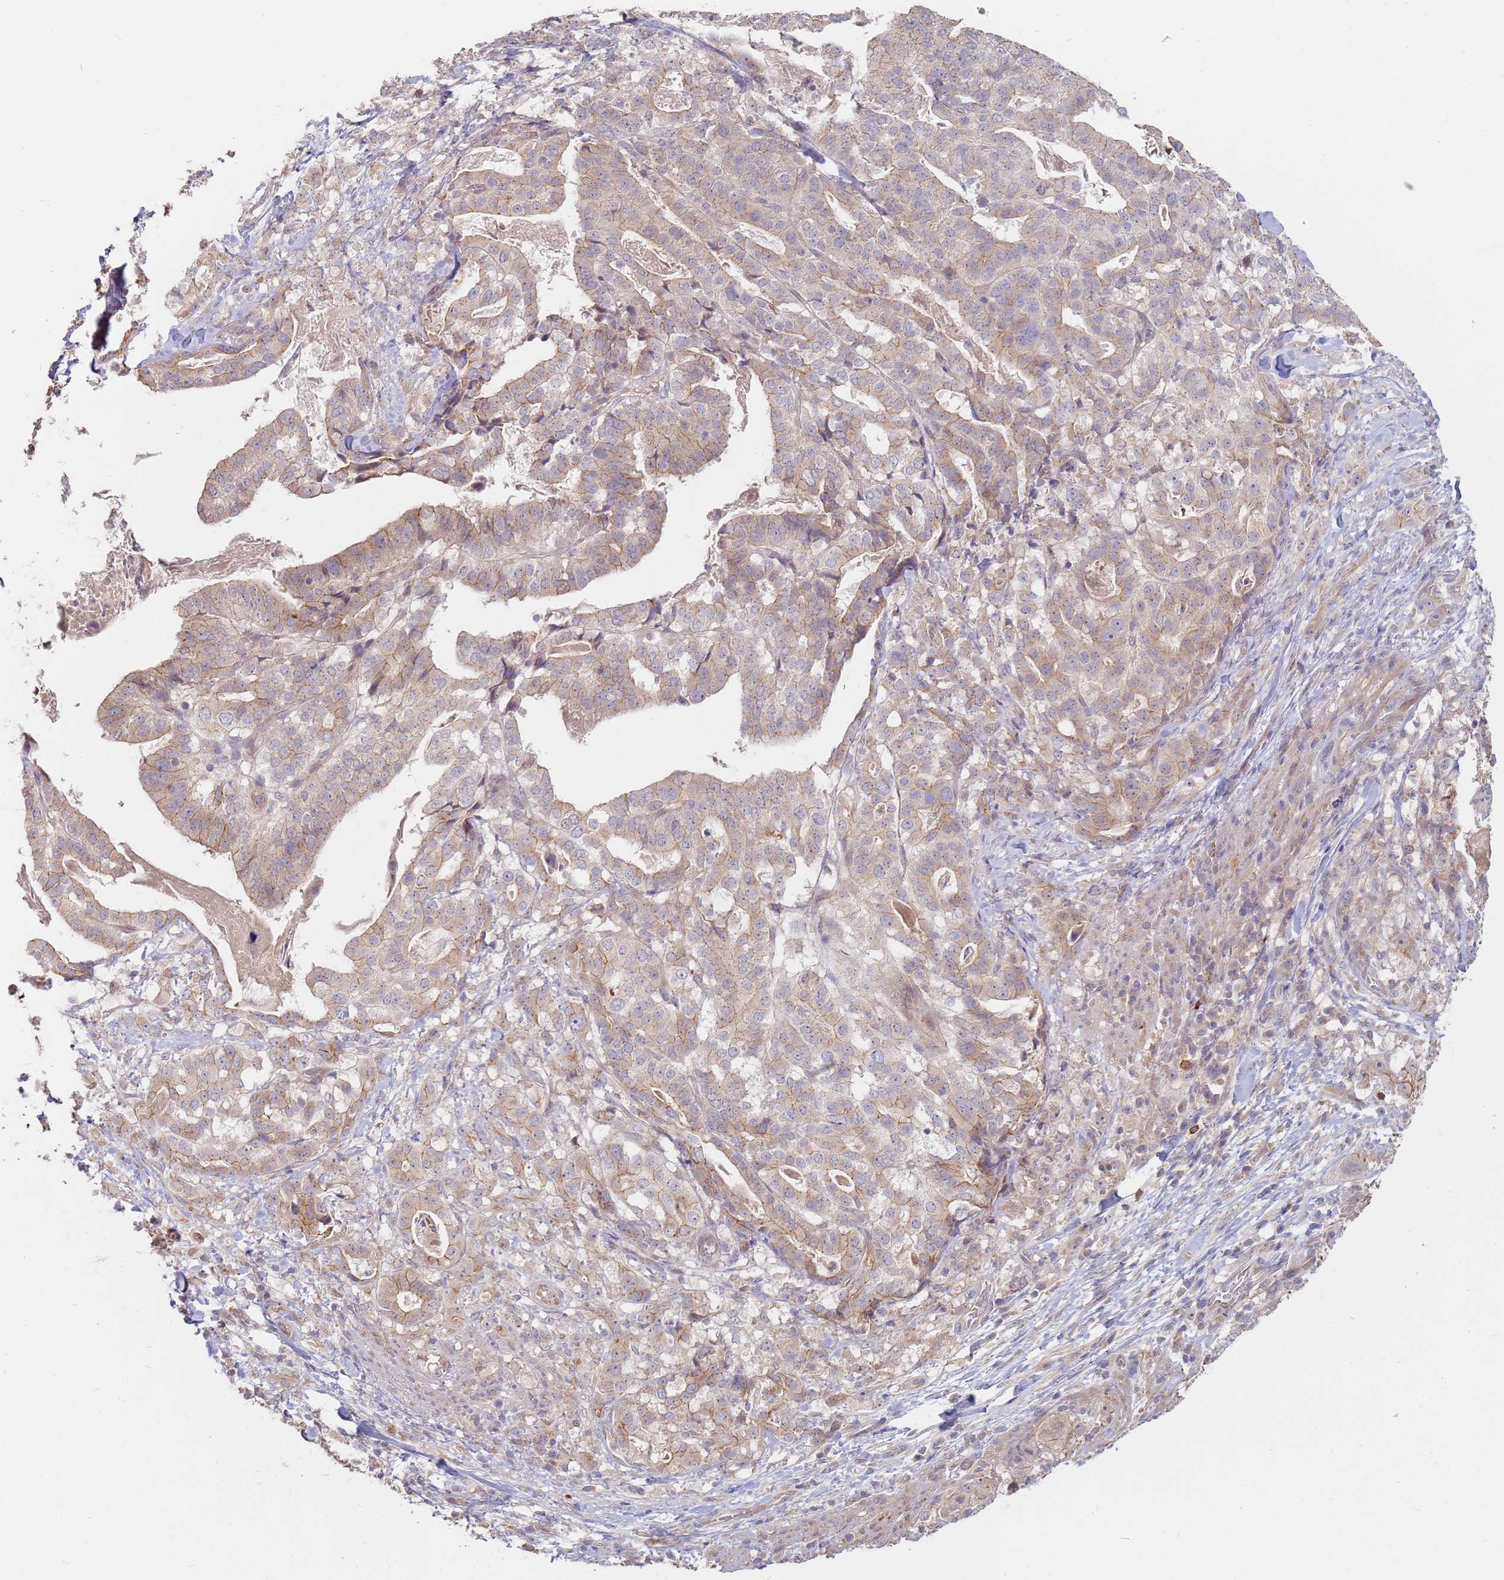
{"staining": {"intensity": "weak", "quantity": ">75%", "location": "cytoplasmic/membranous"}, "tissue": "stomach cancer", "cell_type": "Tumor cells", "image_type": "cancer", "snomed": [{"axis": "morphology", "description": "Adenocarcinoma, NOS"}, {"axis": "topography", "description": "Stomach"}], "caption": "Brown immunohistochemical staining in human adenocarcinoma (stomach) exhibits weak cytoplasmic/membranous expression in approximately >75% of tumor cells. Immunohistochemistry (ihc) stains the protein of interest in brown and the nuclei are stained blue.", "gene": "MPEG1", "patient": {"sex": "male", "age": 48}}